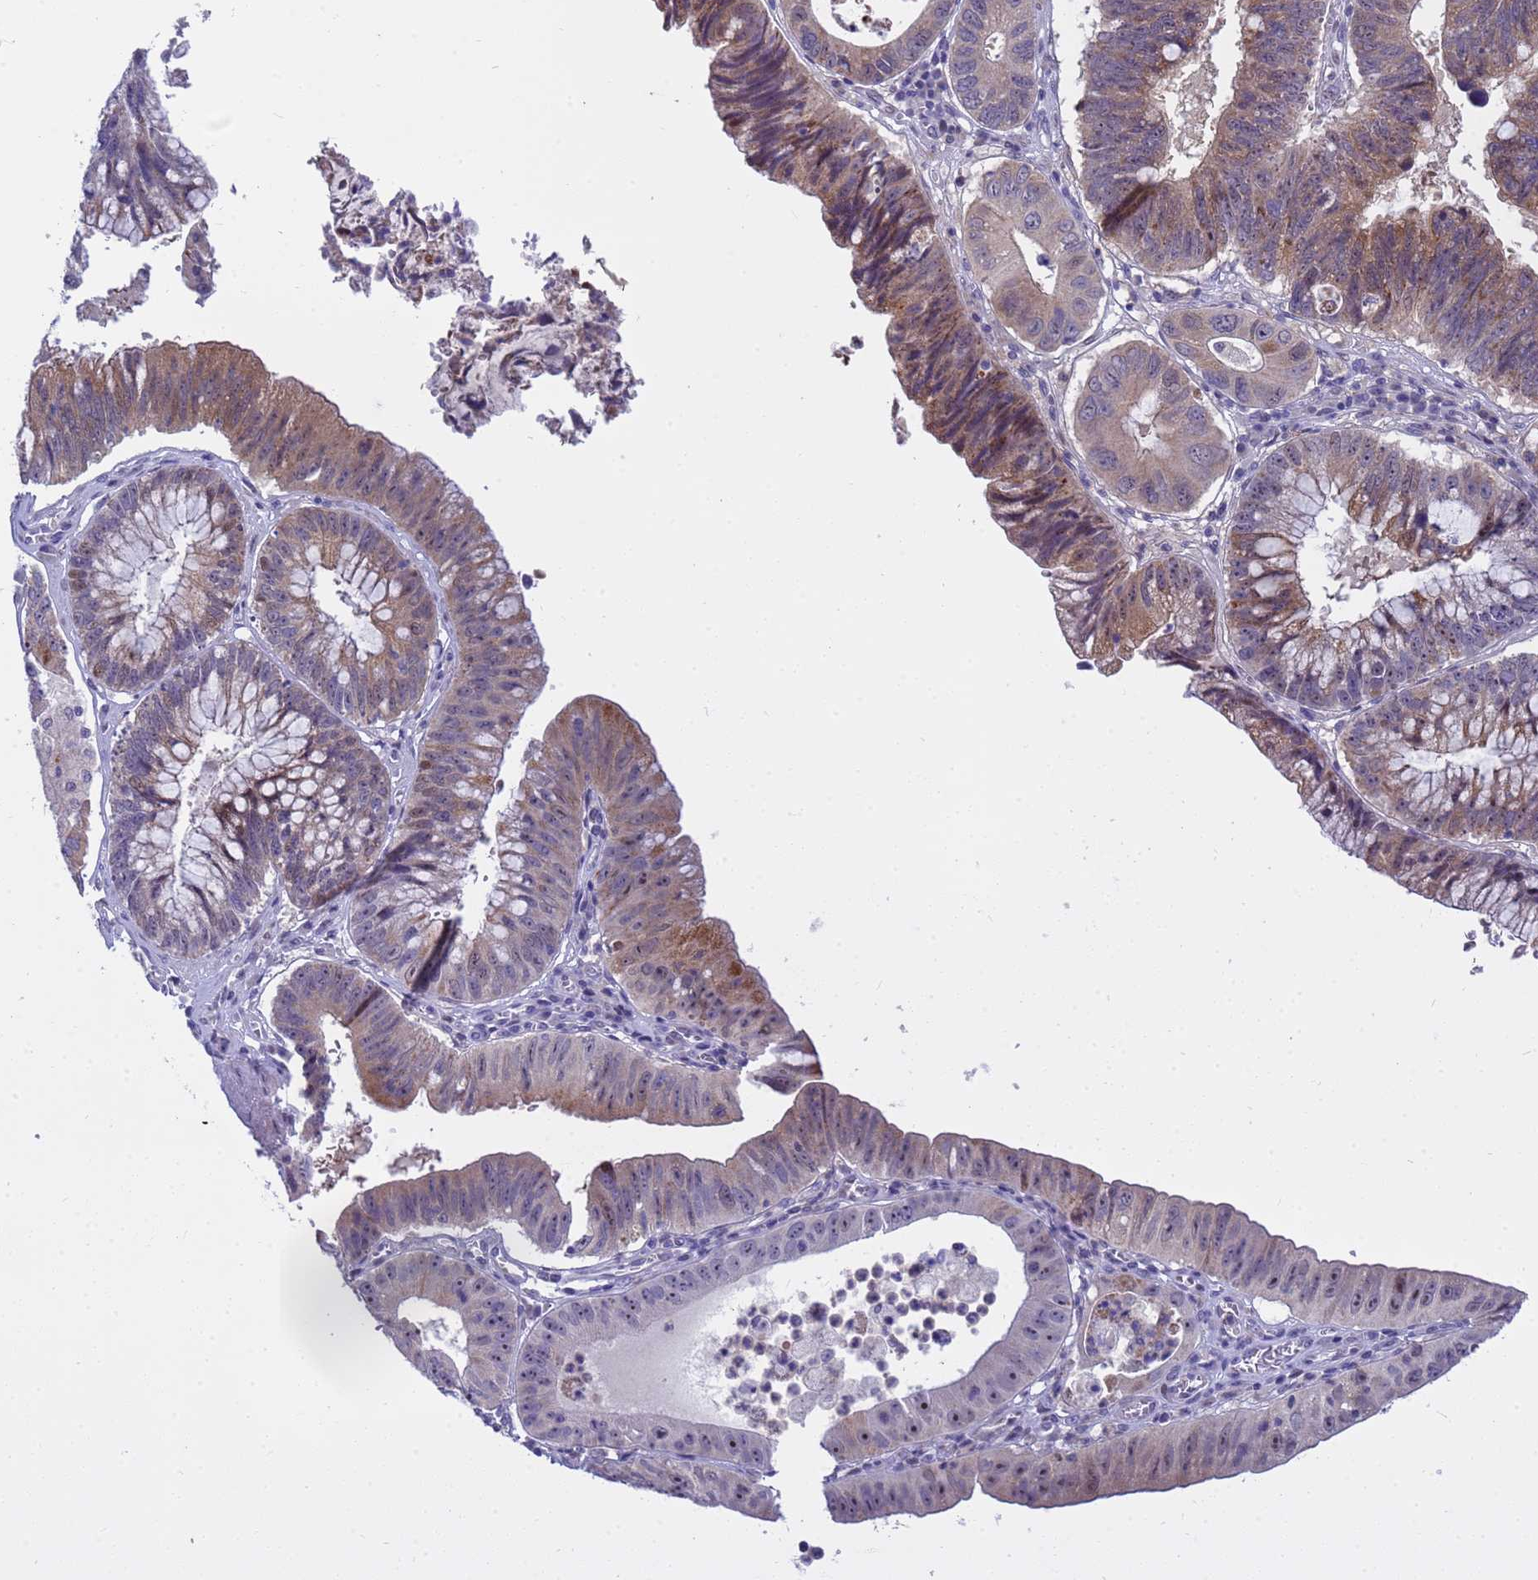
{"staining": {"intensity": "moderate", "quantity": ">75%", "location": "cytoplasmic/membranous,nuclear"}, "tissue": "stomach cancer", "cell_type": "Tumor cells", "image_type": "cancer", "snomed": [{"axis": "morphology", "description": "Adenocarcinoma, NOS"}, {"axis": "topography", "description": "Stomach"}], "caption": "Immunohistochemistry (IHC) image of neoplastic tissue: human stomach adenocarcinoma stained using immunohistochemistry (IHC) exhibits medium levels of moderate protein expression localized specifically in the cytoplasmic/membranous and nuclear of tumor cells, appearing as a cytoplasmic/membranous and nuclear brown color.", "gene": "LRATD1", "patient": {"sex": "male", "age": 59}}